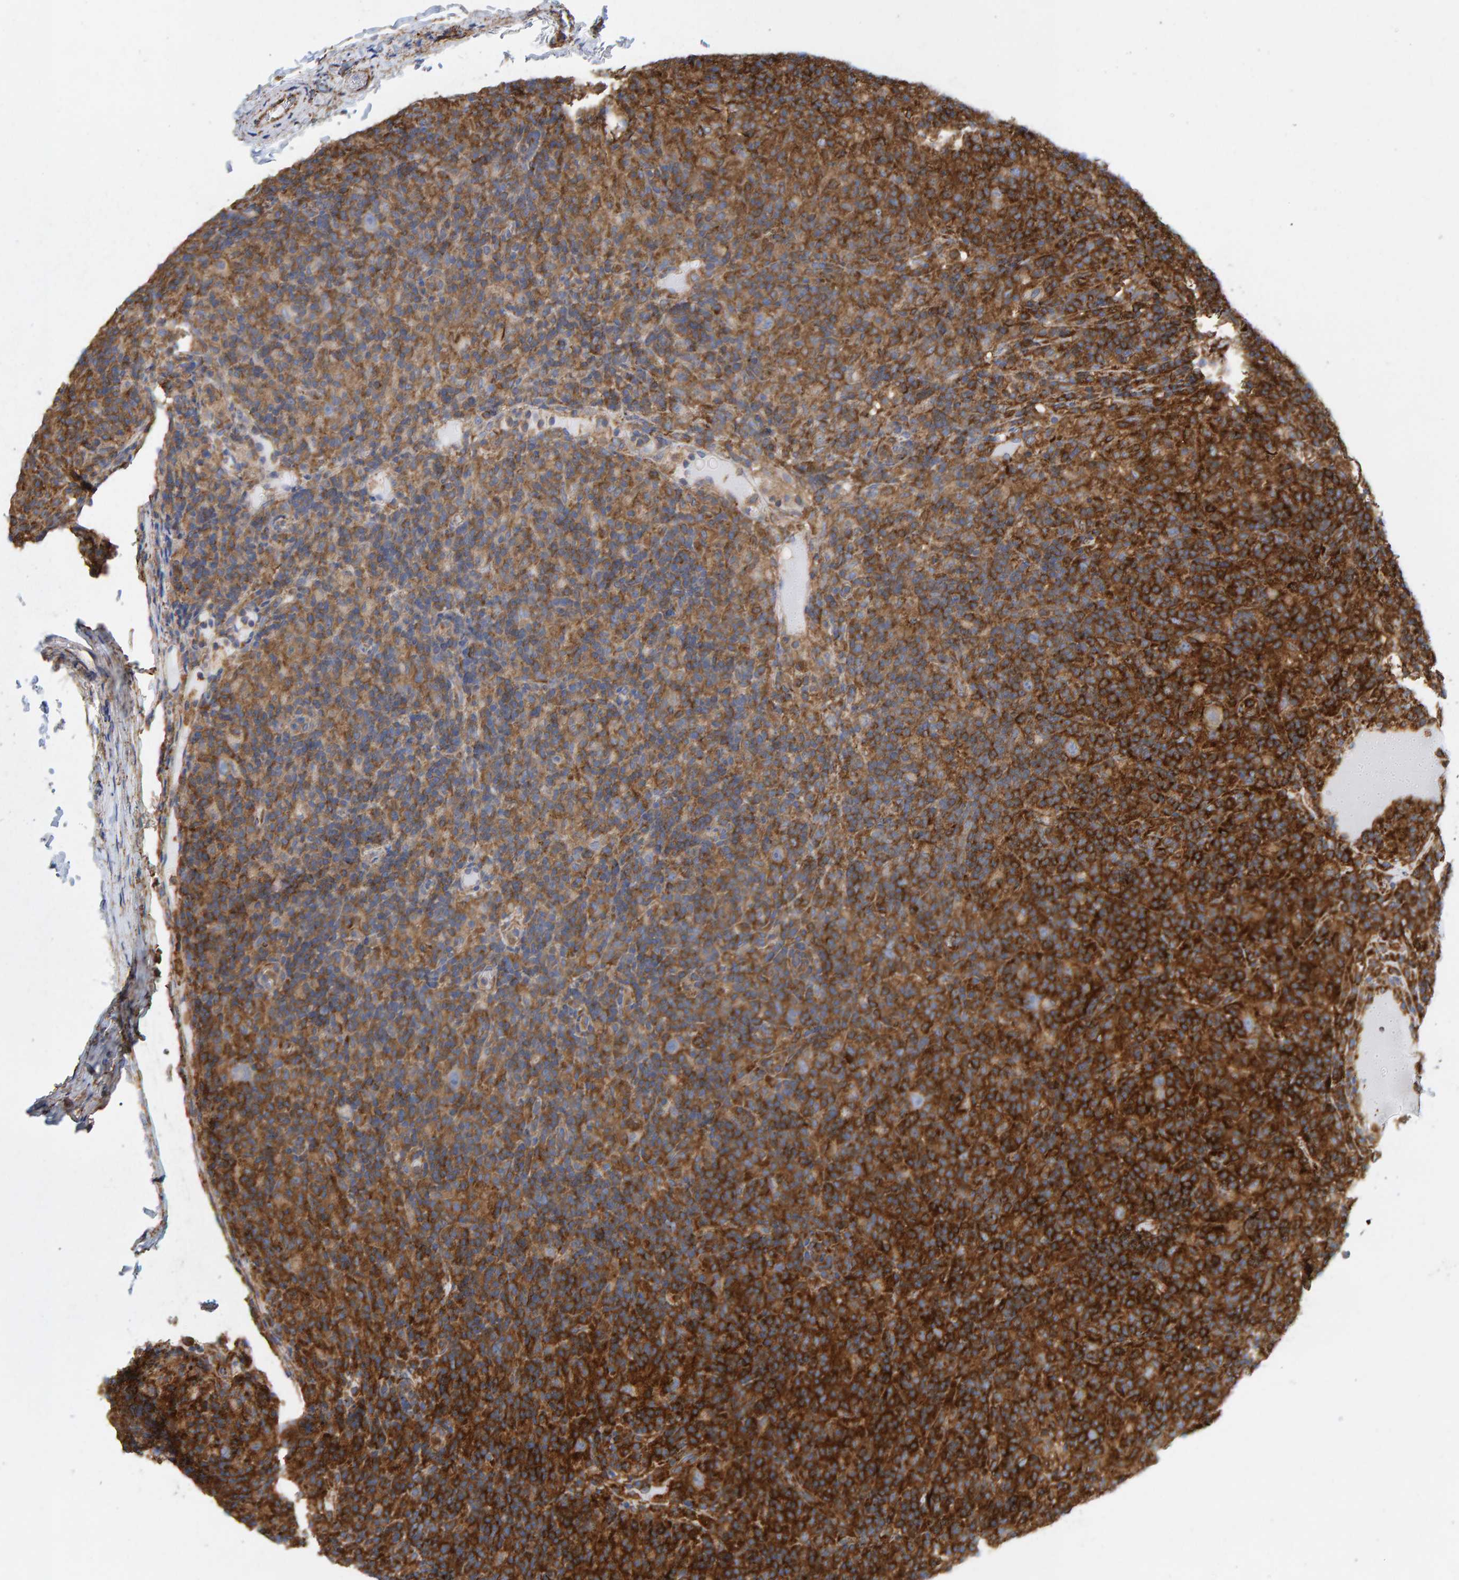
{"staining": {"intensity": "negative", "quantity": "none", "location": "none"}, "tissue": "lymphoma", "cell_type": "Tumor cells", "image_type": "cancer", "snomed": [{"axis": "morphology", "description": "Hodgkin's disease, NOS"}, {"axis": "topography", "description": "Lymph node"}], "caption": "IHC image of neoplastic tissue: Hodgkin's disease stained with DAB (3,3'-diaminobenzidine) reveals no significant protein positivity in tumor cells.", "gene": "MVP", "patient": {"sex": "male", "age": 70}}